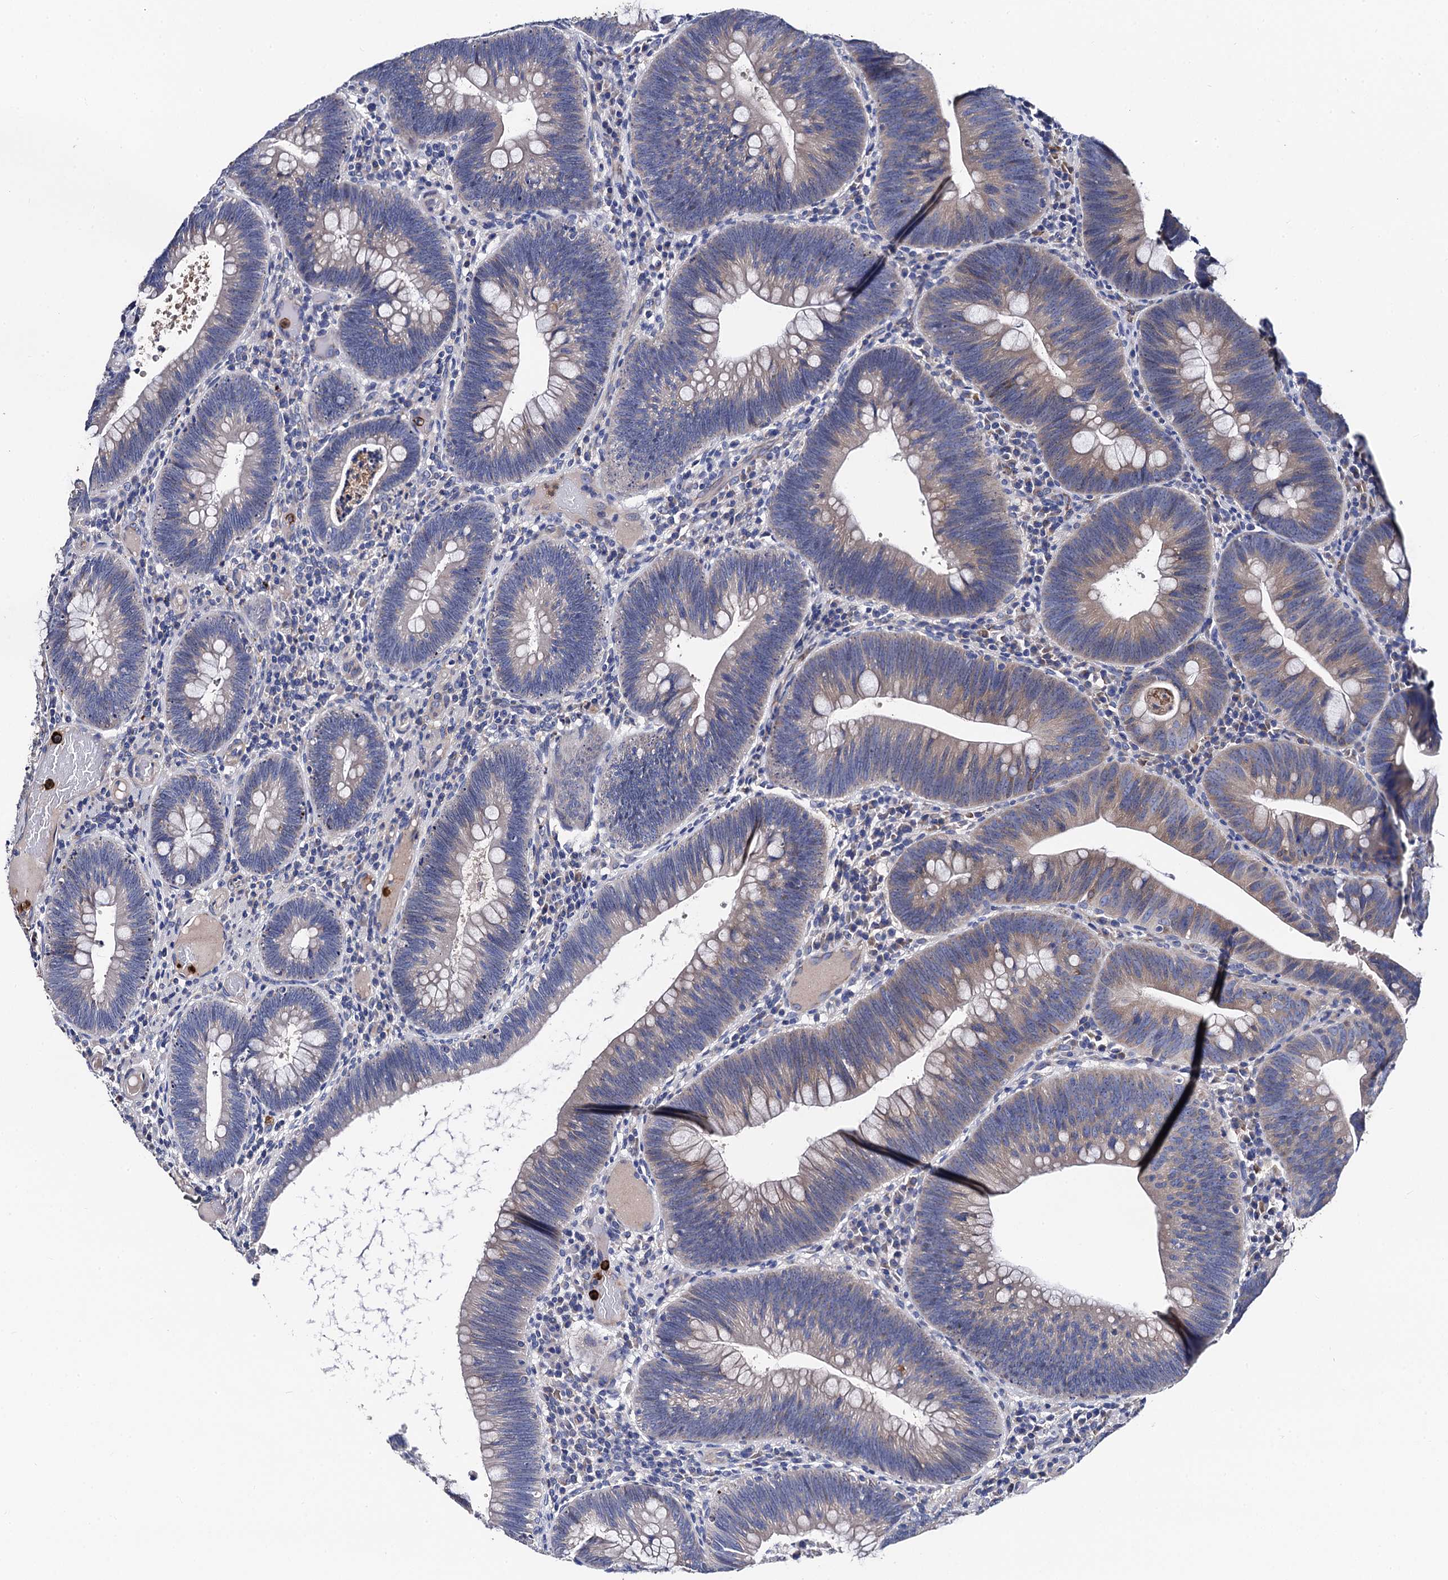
{"staining": {"intensity": "weak", "quantity": "<25%", "location": "cytoplasmic/membranous"}, "tissue": "colorectal cancer", "cell_type": "Tumor cells", "image_type": "cancer", "snomed": [{"axis": "morphology", "description": "Adenocarcinoma, NOS"}, {"axis": "topography", "description": "Rectum"}], "caption": "High power microscopy photomicrograph of an immunohistochemistry photomicrograph of adenocarcinoma (colorectal), revealing no significant staining in tumor cells.", "gene": "FREM3", "patient": {"sex": "female", "age": 75}}